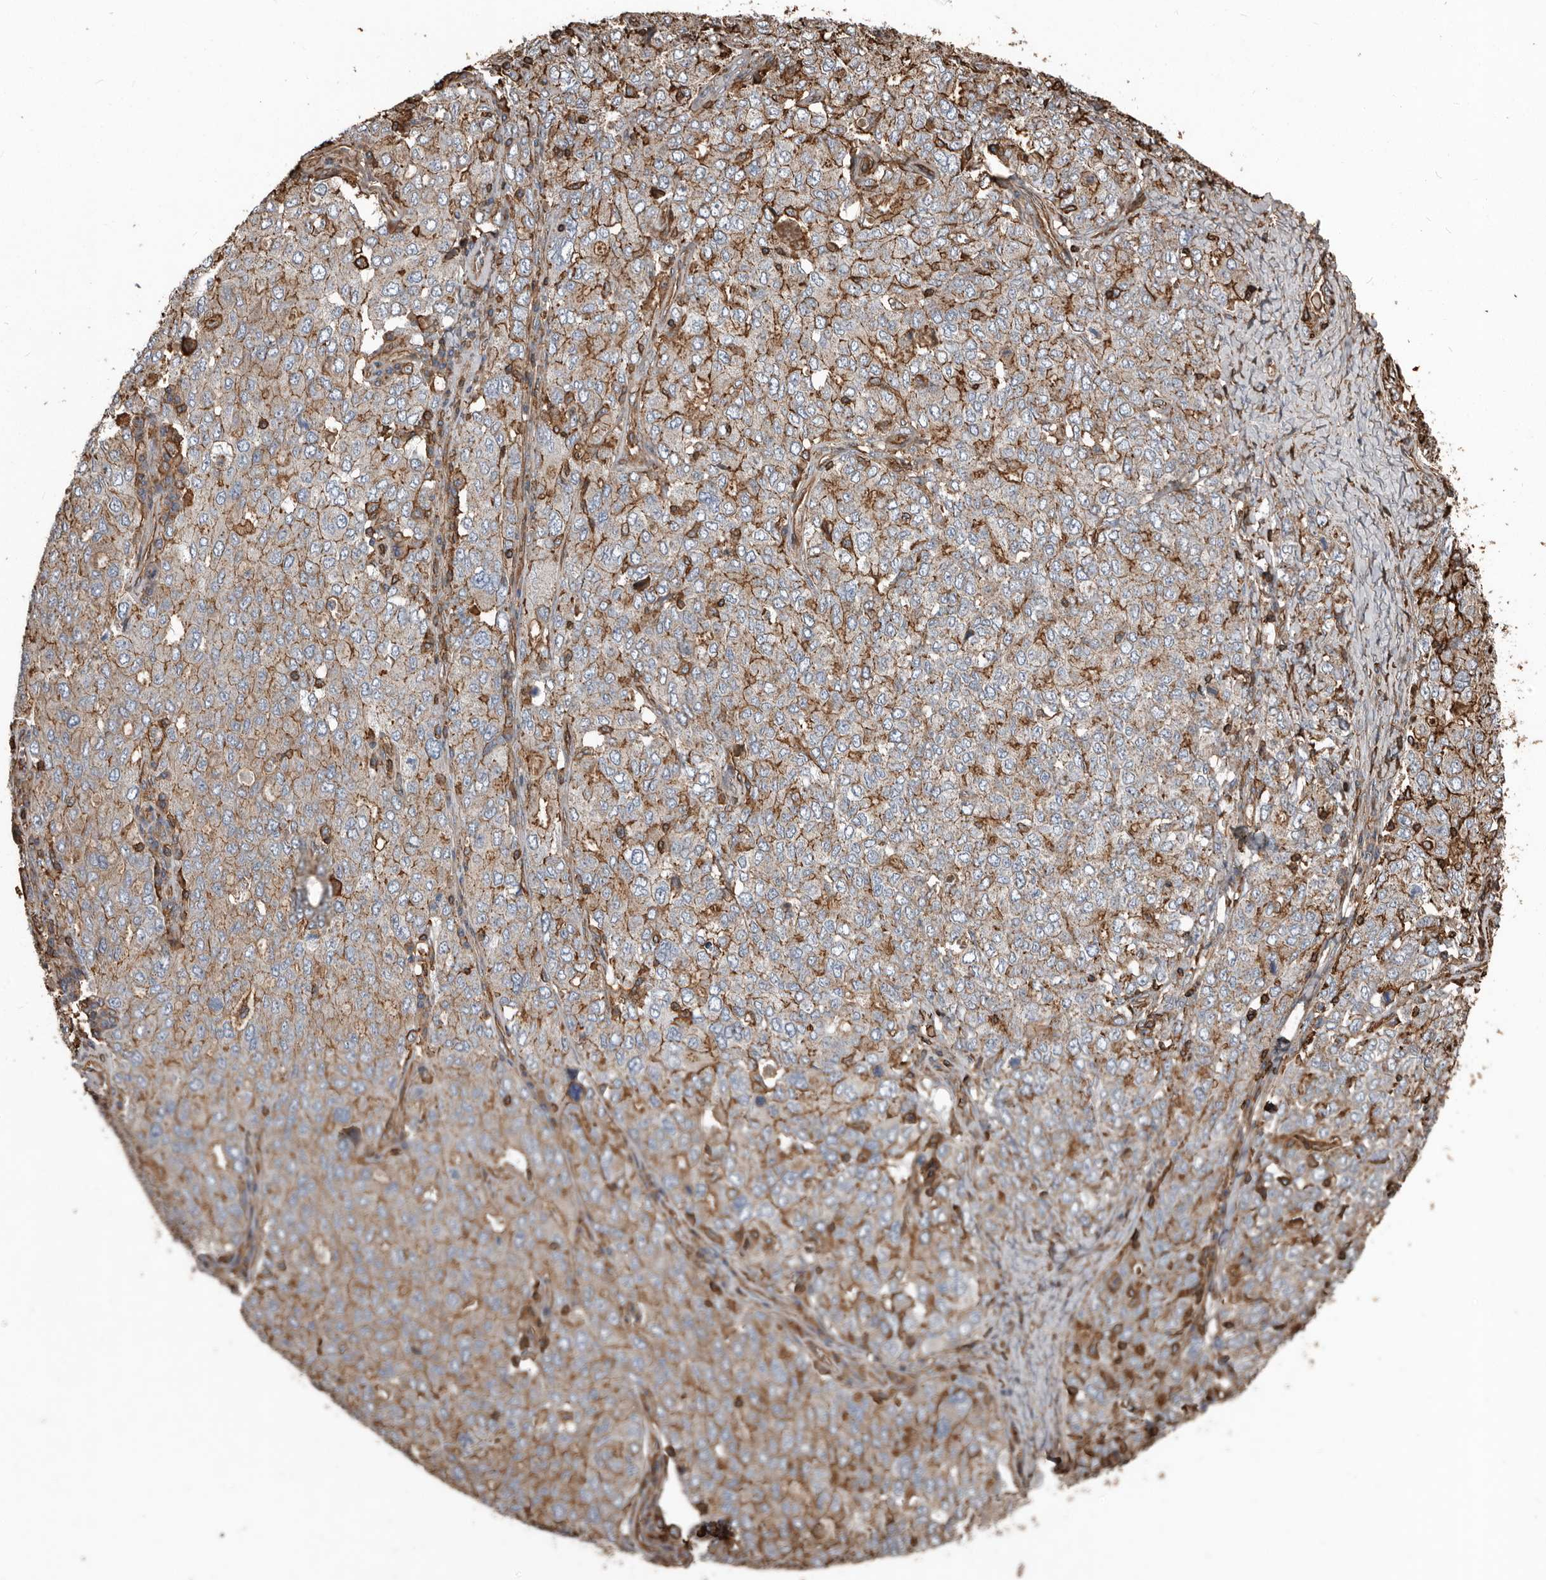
{"staining": {"intensity": "moderate", "quantity": "25%-75%", "location": "cytoplasmic/membranous"}, "tissue": "ovarian cancer", "cell_type": "Tumor cells", "image_type": "cancer", "snomed": [{"axis": "morphology", "description": "Carcinoma, endometroid"}, {"axis": "topography", "description": "Ovary"}], "caption": "Immunohistochemistry (DAB) staining of human ovarian endometroid carcinoma shows moderate cytoplasmic/membranous protein expression in approximately 25%-75% of tumor cells.", "gene": "DENND6B", "patient": {"sex": "female", "age": 62}}